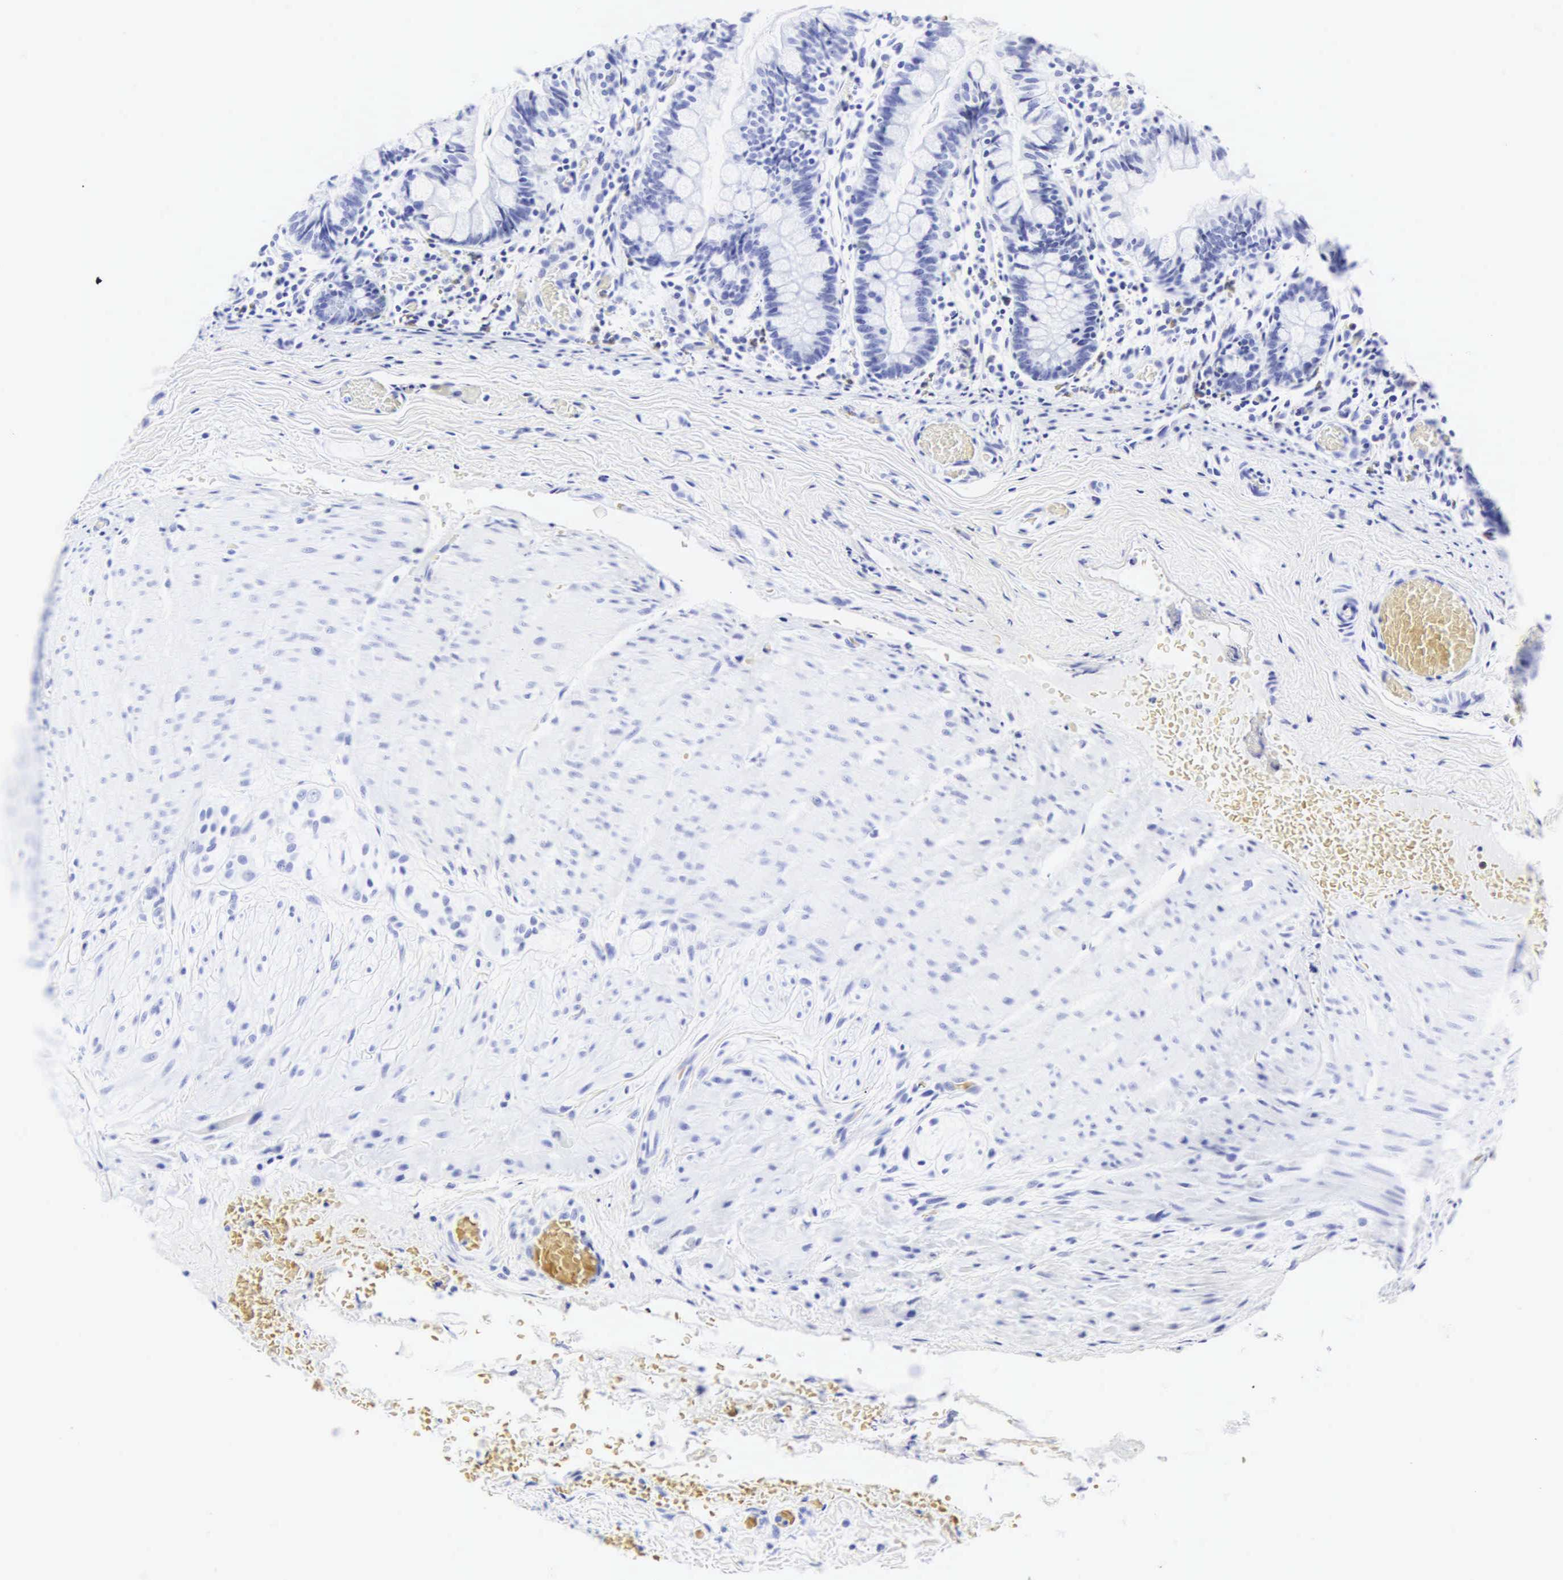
{"staining": {"intensity": "negative", "quantity": "none", "location": "none"}, "tissue": "small intestine", "cell_type": "Glandular cells", "image_type": "normal", "snomed": [{"axis": "morphology", "description": "Normal tissue, NOS"}, {"axis": "topography", "description": "Small intestine"}], "caption": "Histopathology image shows no significant protein staining in glandular cells of unremarkable small intestine. (DAB (3,3'-diaminobenzidine) immunohistochemistry (IHC) with hematoxylin counter stain).", "gene": "CGB3", "patient": {"sex": "male", "age": 1}}